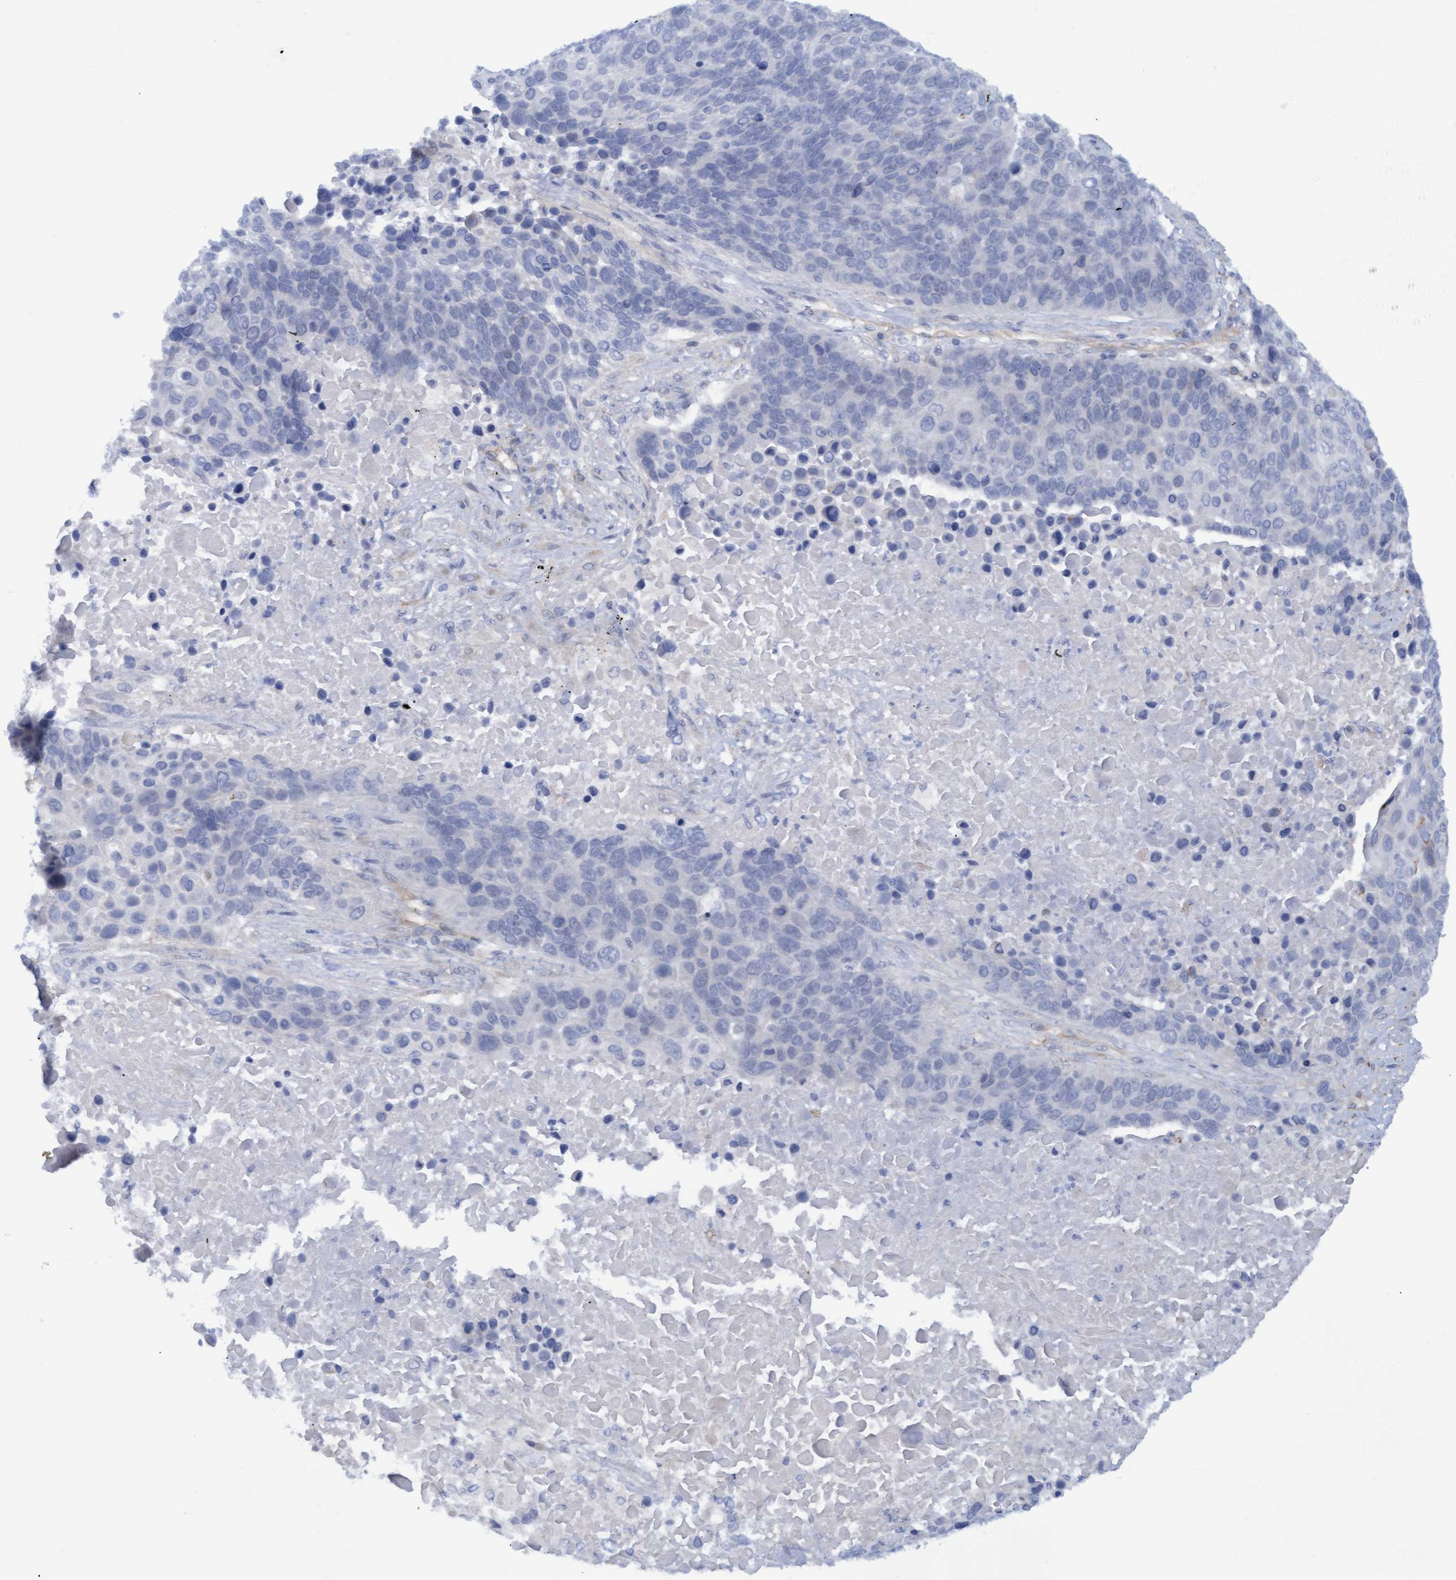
{"staining": {"intensity": "negative", "quantity": "none", "location": "none"}, "tissue": "lung cancer", "cell_type": "Tumor cells", "image_type": "cancer", "snomed": [{"axis": "morphology", "description": "Squamous cell carcinoma, NOS"}, {"axis": "topography", "description": "Lung"}], "caption": "Tumor cells show no significant staining in lung cancer (squamous cell carcinoma). (DAB IHC with hematoxylin counter stain).", "gene": "STXBP1", "patient": {"sex": "male", "age": 66}}